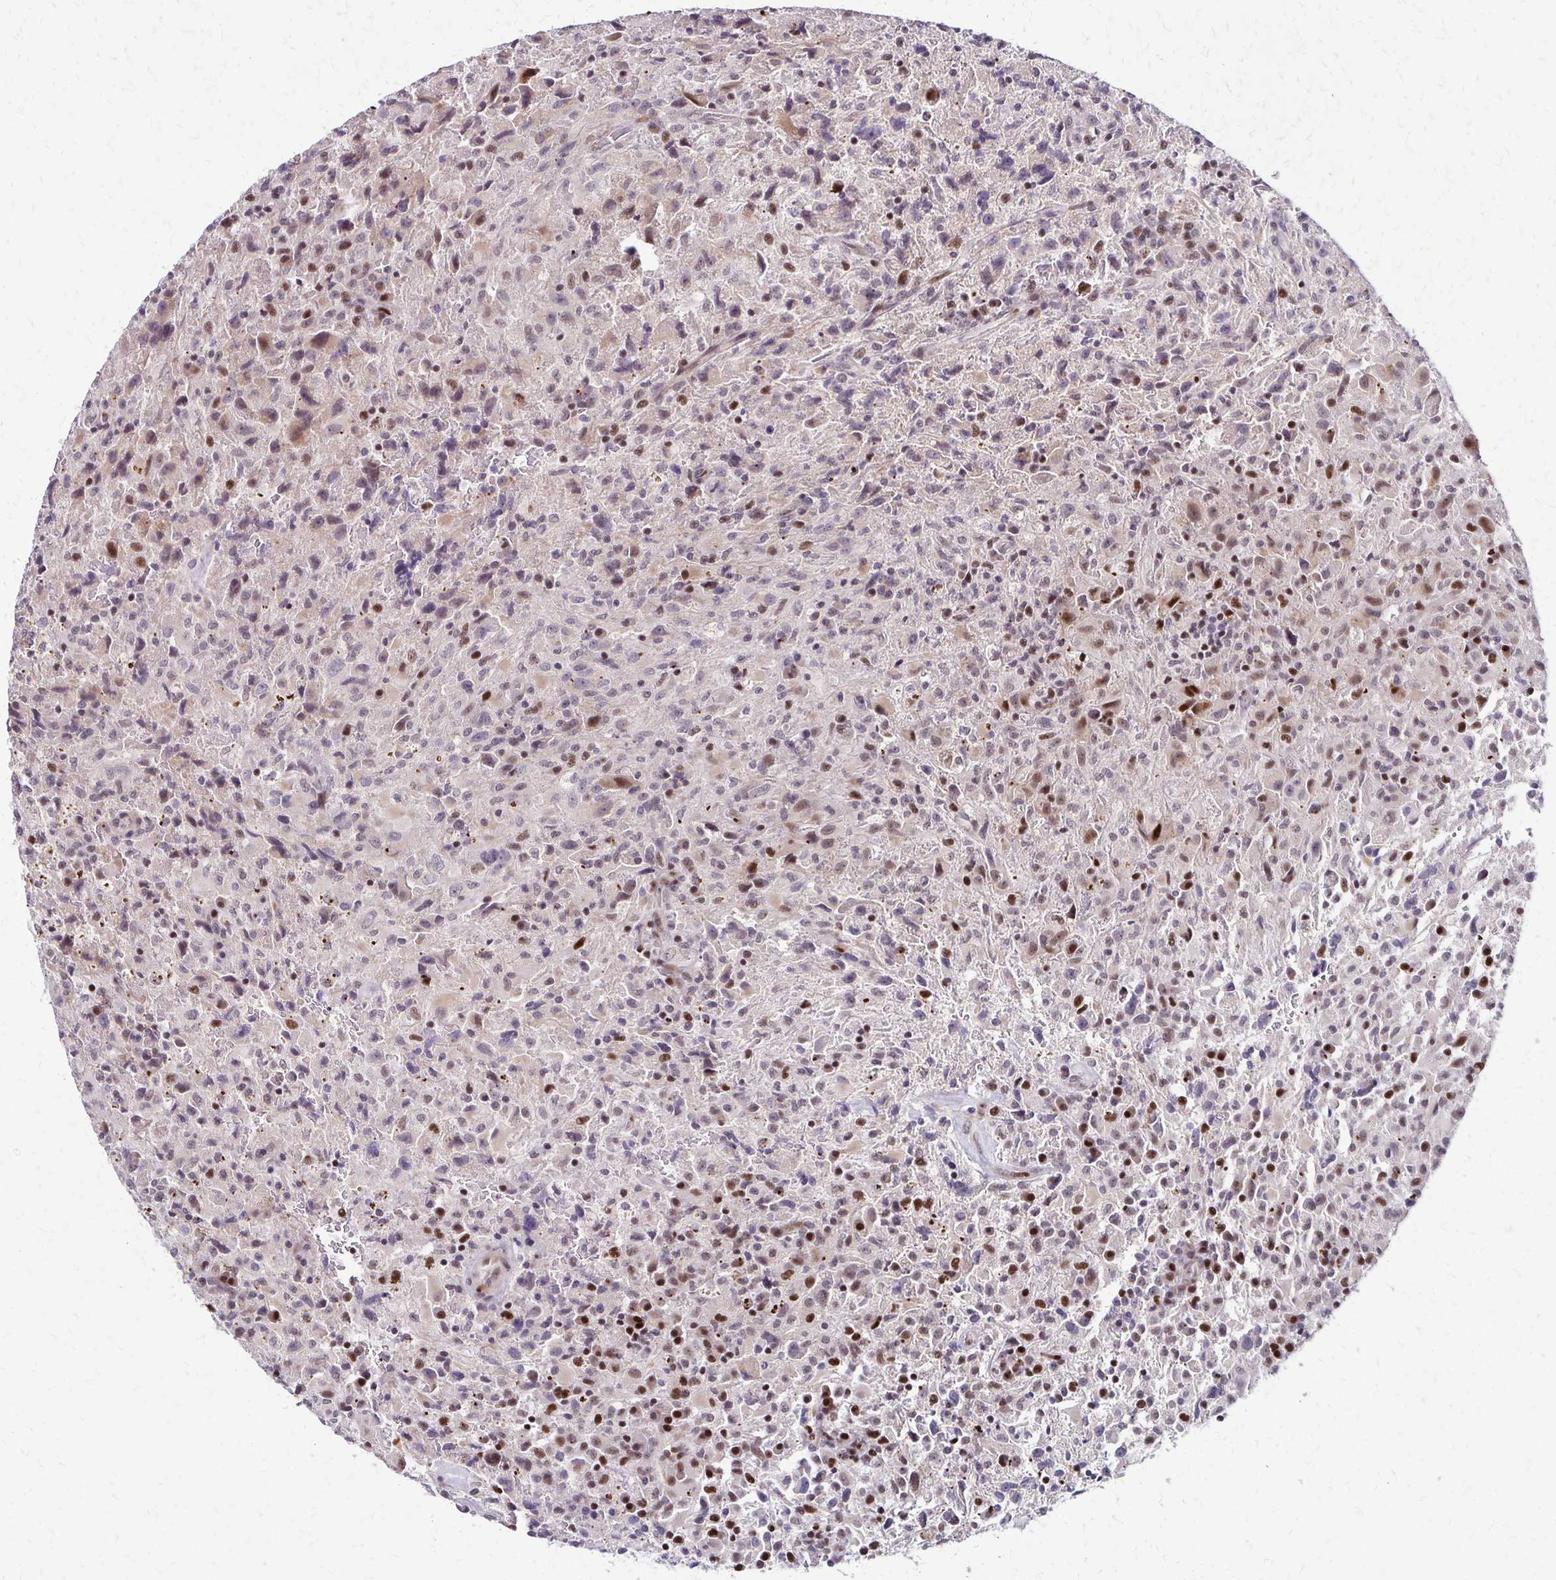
{"staining": {"intensity": "moderate", "quantity": "25%-75%", "location": "nuclear"}, "tissue": "glioma", "cell_type": "Tumor cells", "image_type": "cancer", "snomed": [{"axis": "morphology", "description": "Glioma, malignant, High grade"}, {"axis": "topography", "description": "Brain"}], "caption": "Protein positivity by IHC displays moderate nuclear positivity in about 25%-75% of tumor cells in malignant high-grade glioma.", "gene": "TRIR", "patient": {"sex": "male", "age": 68}}